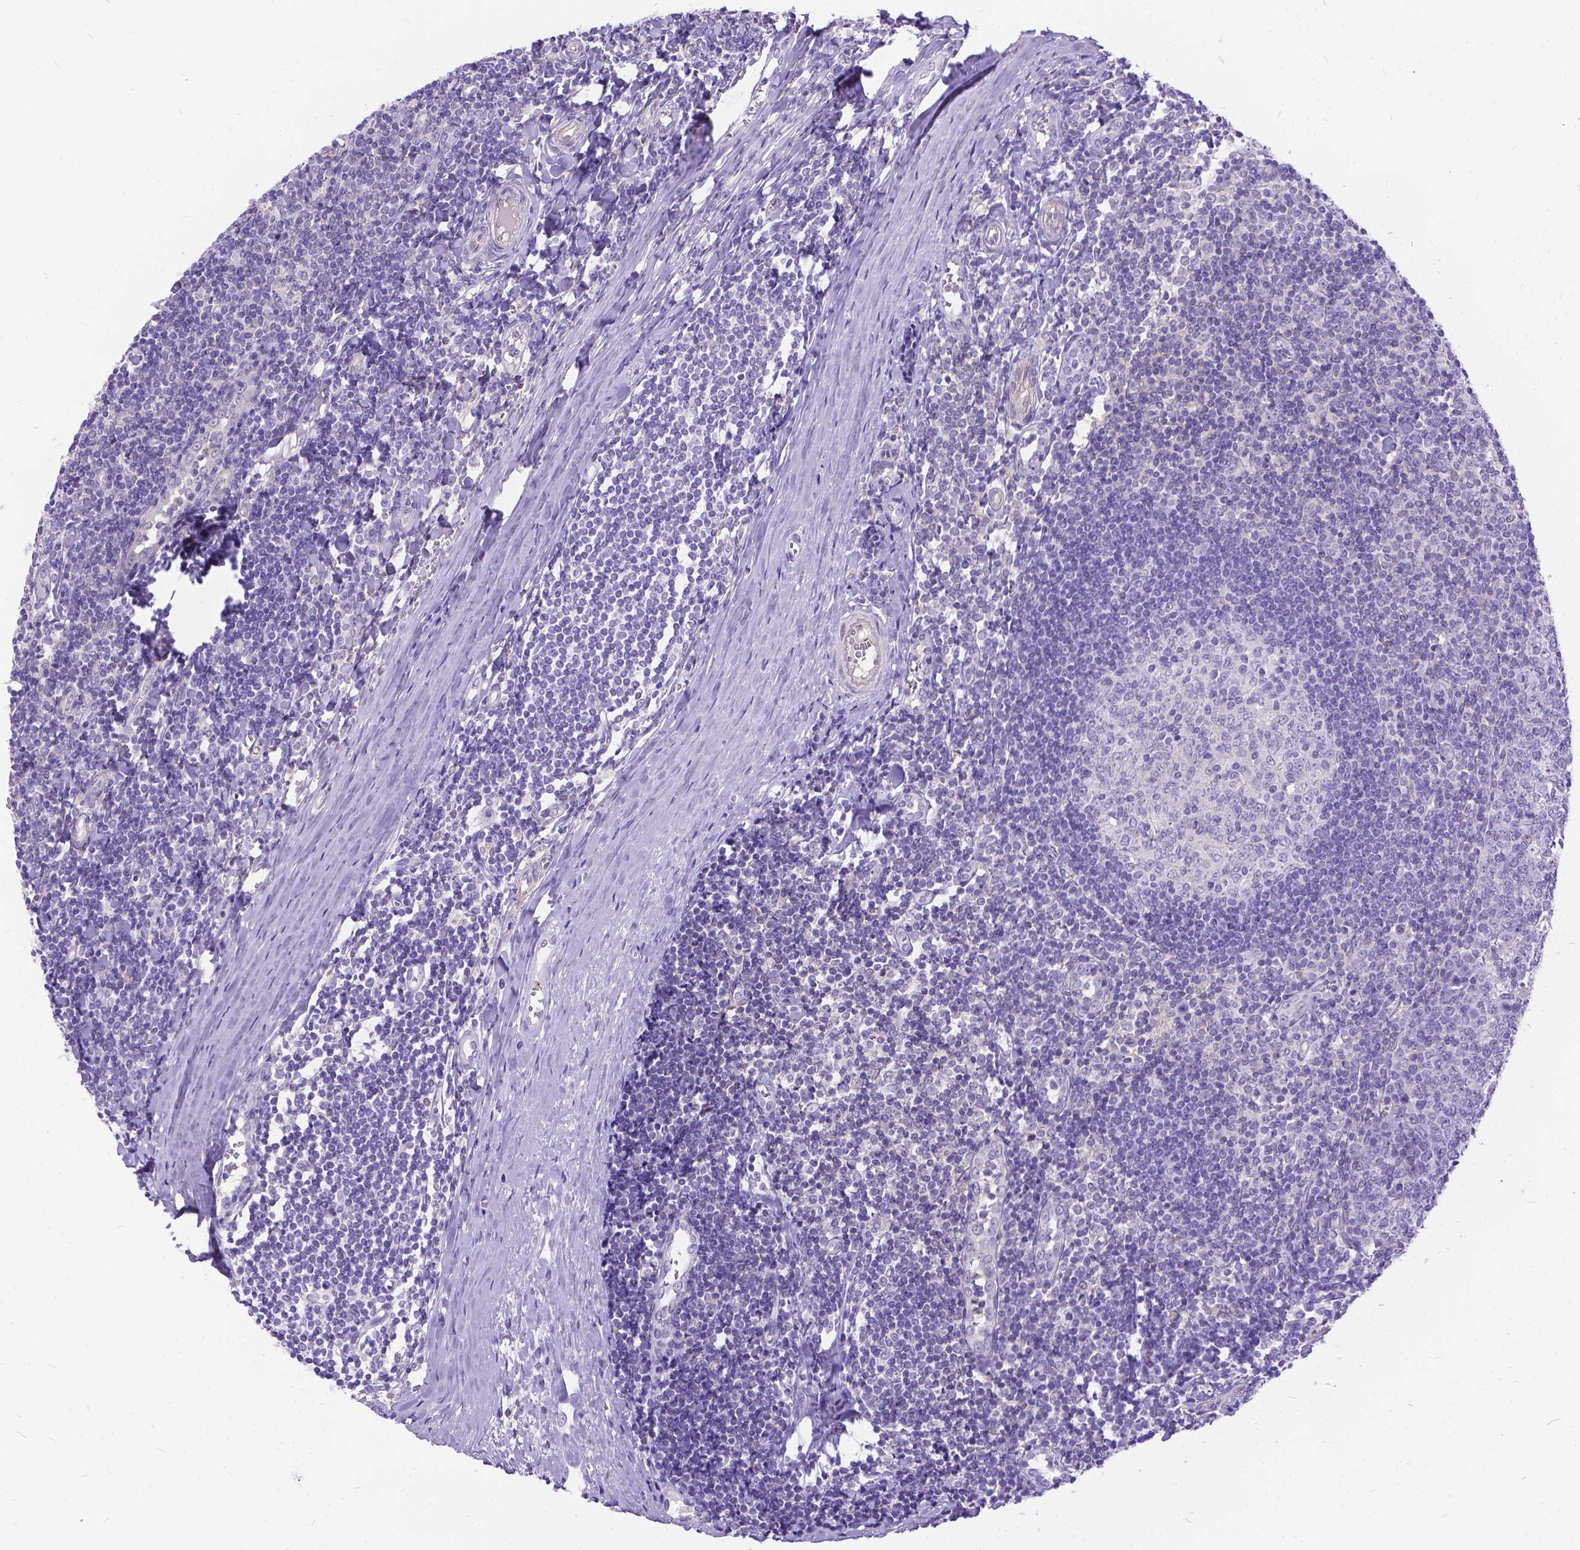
{"staining": {"intensity": "weak", "quantity": "<25%", "location": "nuclear"}, "tissue": "tonsil", "cell_type": "Germinal center cells", "image_type": "normal", "snomed": [{"axis": "morphology", "description": "Normal tissue, NOS"}, {"axis": "topography", "description": "Tonsil"}], "caption": "Immunohistochemistry of benign human tonsil demonstrates no positivity in germinal center cells.", "gene": "TMEM169", "patient": {"sex": "female", "age": 12}}